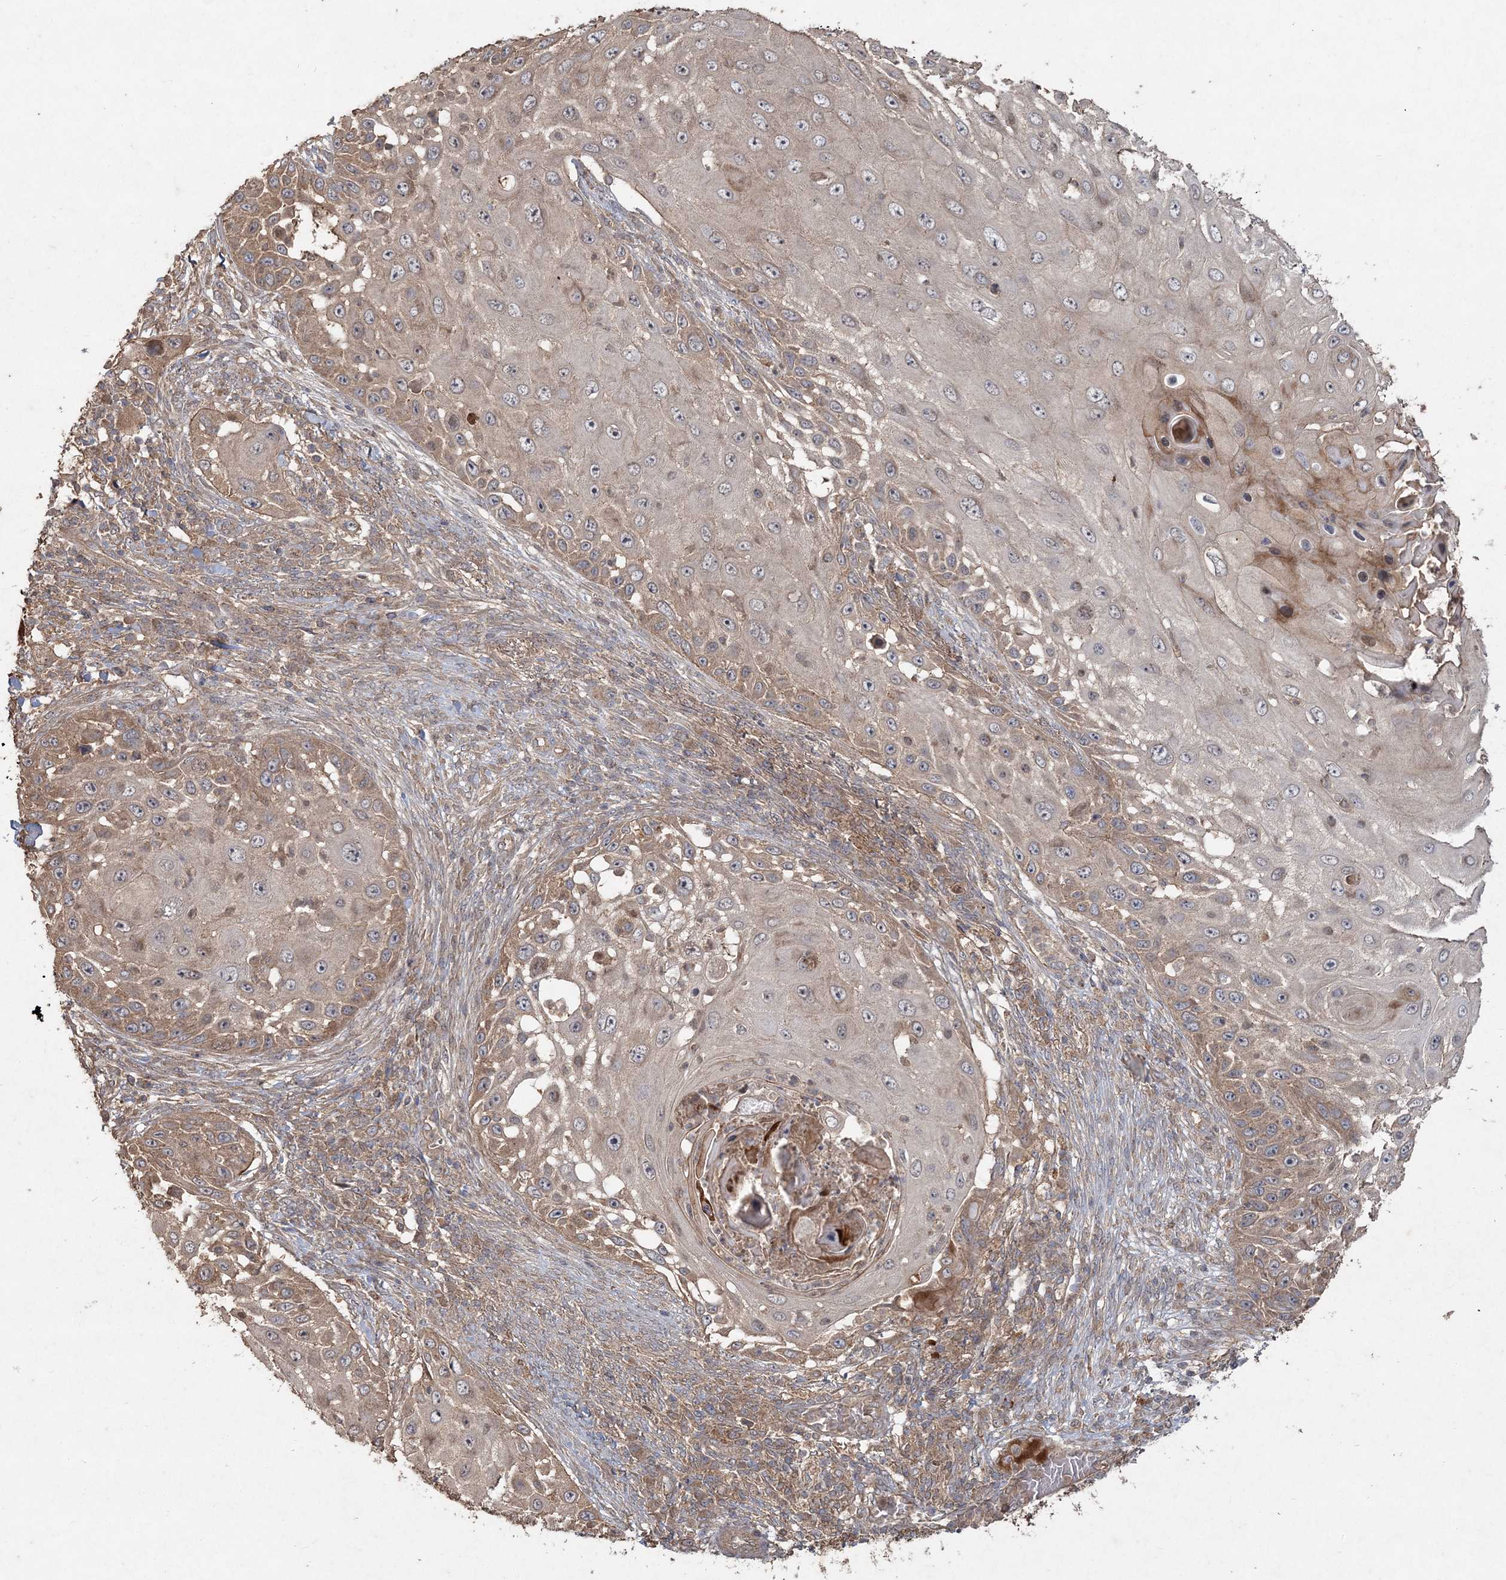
{"staining": {"intensity": "moderate", "quantity": "<25%", "location": "cytoplasmic/membranous"}, "tissue": "skin cancer", "cell_type": "Tumor cells", "image_type": "cancer", "snomed": [{"axis": "morphology", "description": "Squamous cell carcinoma, NOS"}, {"axis": "topography", "description": "Skin"}], "caption": "This image demonstrates immunohistochemistry (IHC) staining of skin squamous cell carcinoma, with low moderate cytoplasmic/membranous positivity in approximately <25% of tumor cells.", "gene": "SPRY1", "patient": {"sex": "female", "age": 44}}